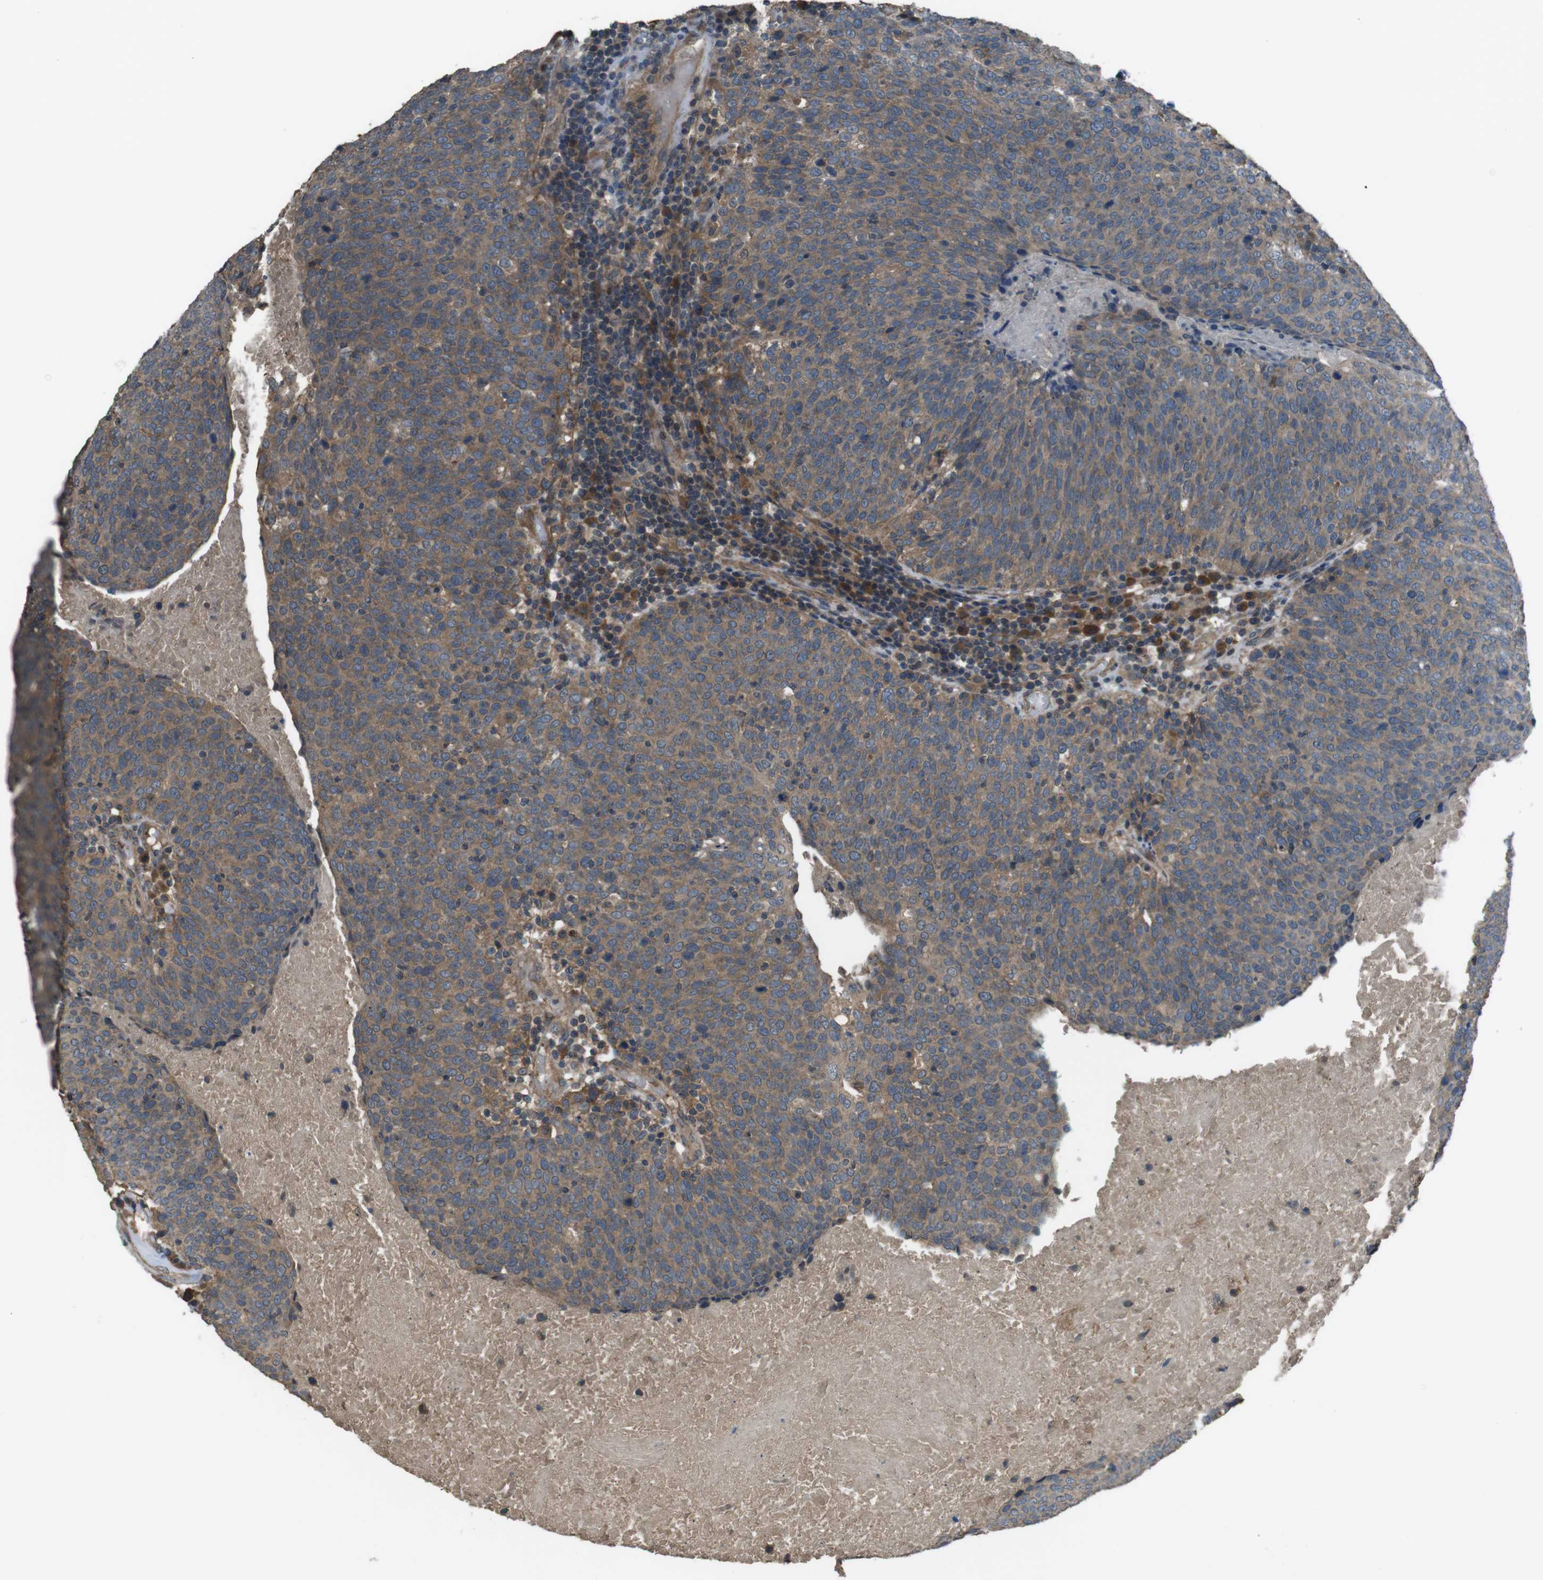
{"staining": {"intensity": "moderate", "quantity": ">75%", "location": "cytoplasmic/membranous"}, "tissue": "head and neck cancer", "cell_type": "Tumor cells", "image_type": "cancer", "snomed": [{"axis": "morphology", "description": "Squamous cell carcinoma, NOS"}, {"axis": "morphology", "description": "Squamous cell carcinoma, metastatic, NOS"}, {"axis": "topography", "description": "Lymph node"}, {"axis": "topography", "description": "Head-Neck"}], "caption": "Brown immunohistochemical staining in head and neck metastatic squamous cell carcinoma reveals moderate cytoplasmic/membranous staining in approximately >75% of tumor cells.", "gene": "FUT2", "patient": {"sex": "male", "age": 62}}